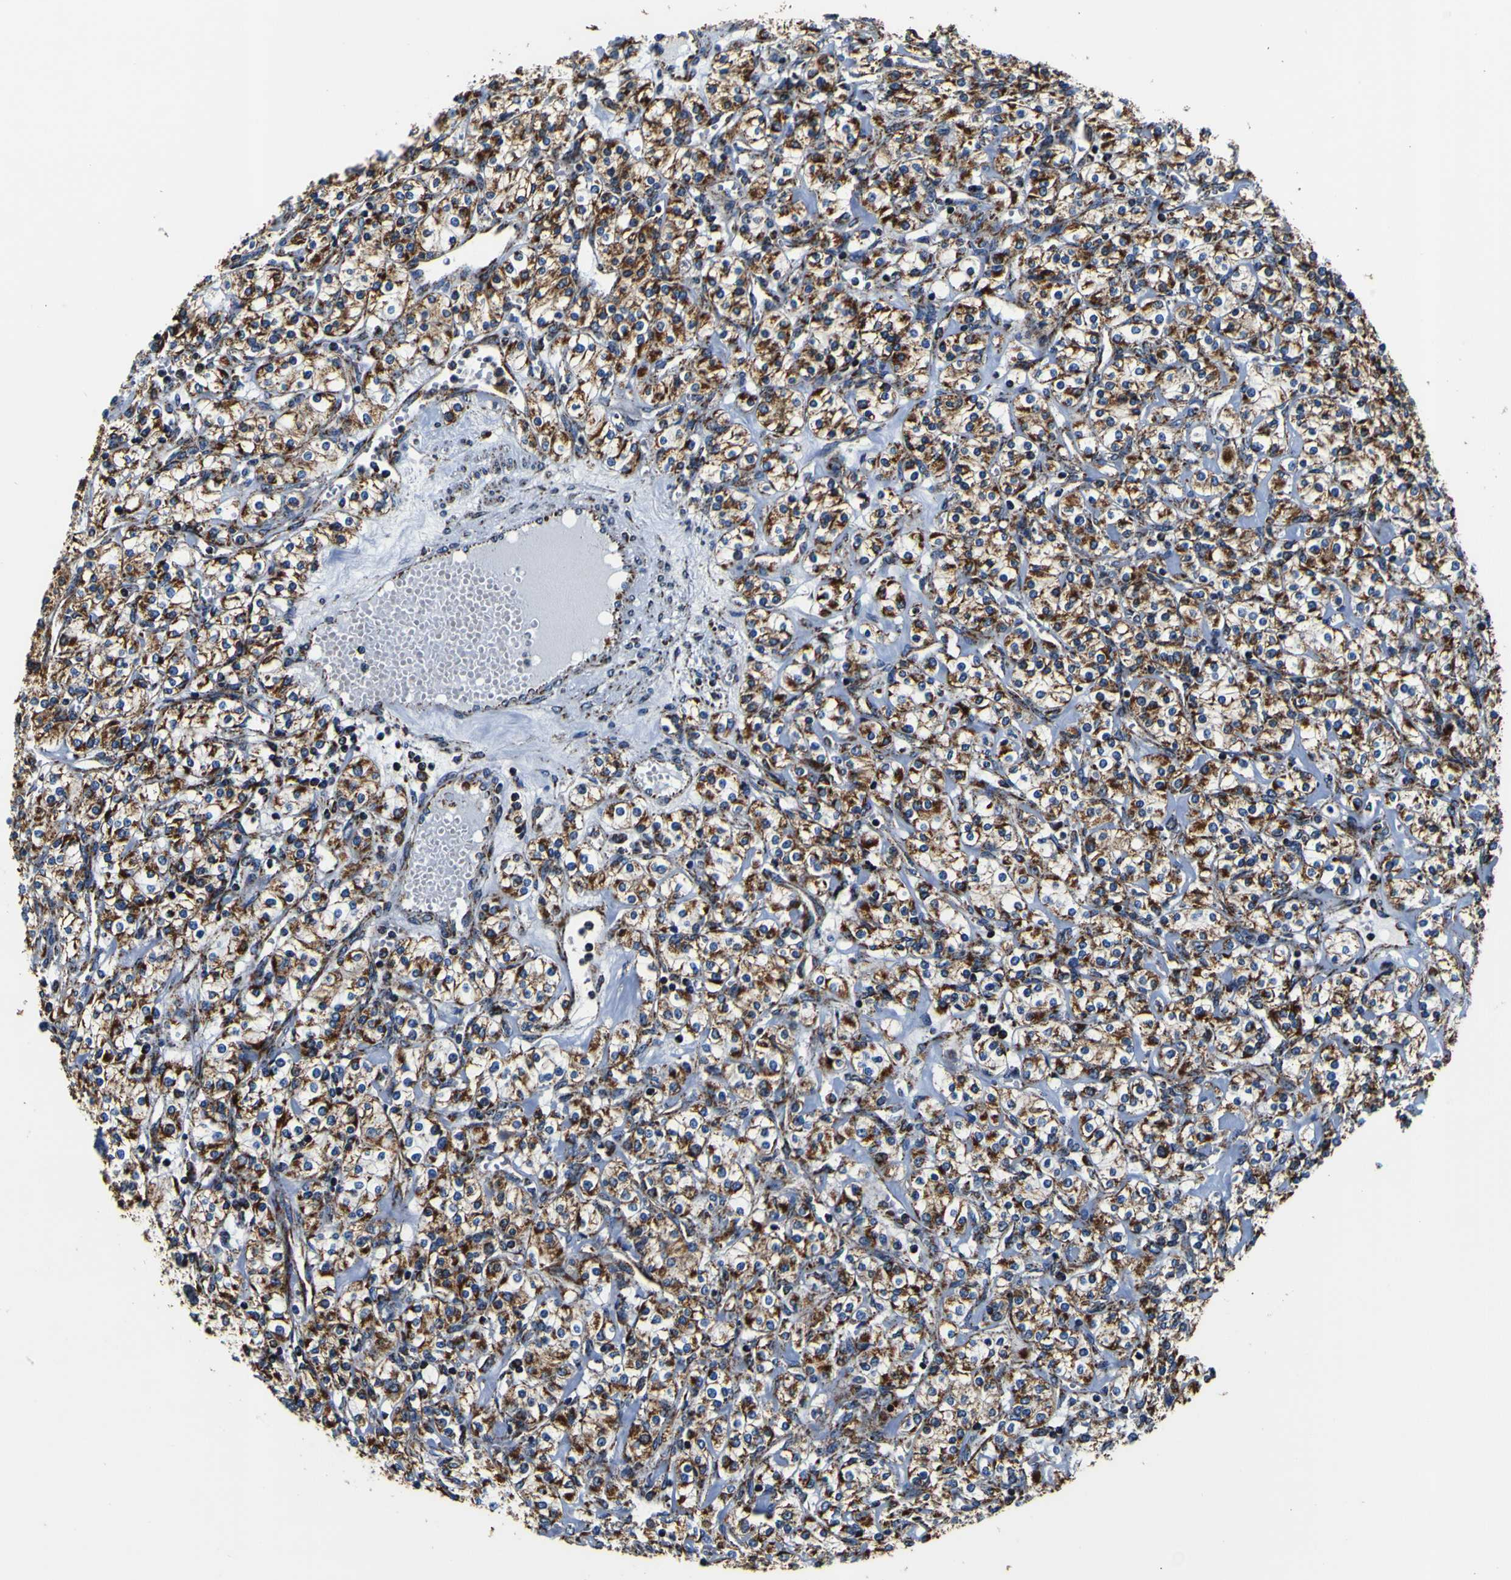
{"staining": {"intensity": "moderate", "quantity": ">75%", "location": "cytoplasmic/membranous"}, "tissue": "renal cancer", "cell_type": "Tumor cells", "image_type": "cancer", "snomed": [{"axis": "morphology", "description": "Adenocarcinoma, NOS"}, {"axis": "topography", "description": "Kidney"}], "caption": "There is medium levels of moderate cytoplasmic/membranous staining in tumor cells of renal cancer (adenocarcinoma), as demonstrated by immunohistochemical staining (brown color).", "gene": "PTRH2", "patient": {"sex": "male", "age": 77}}